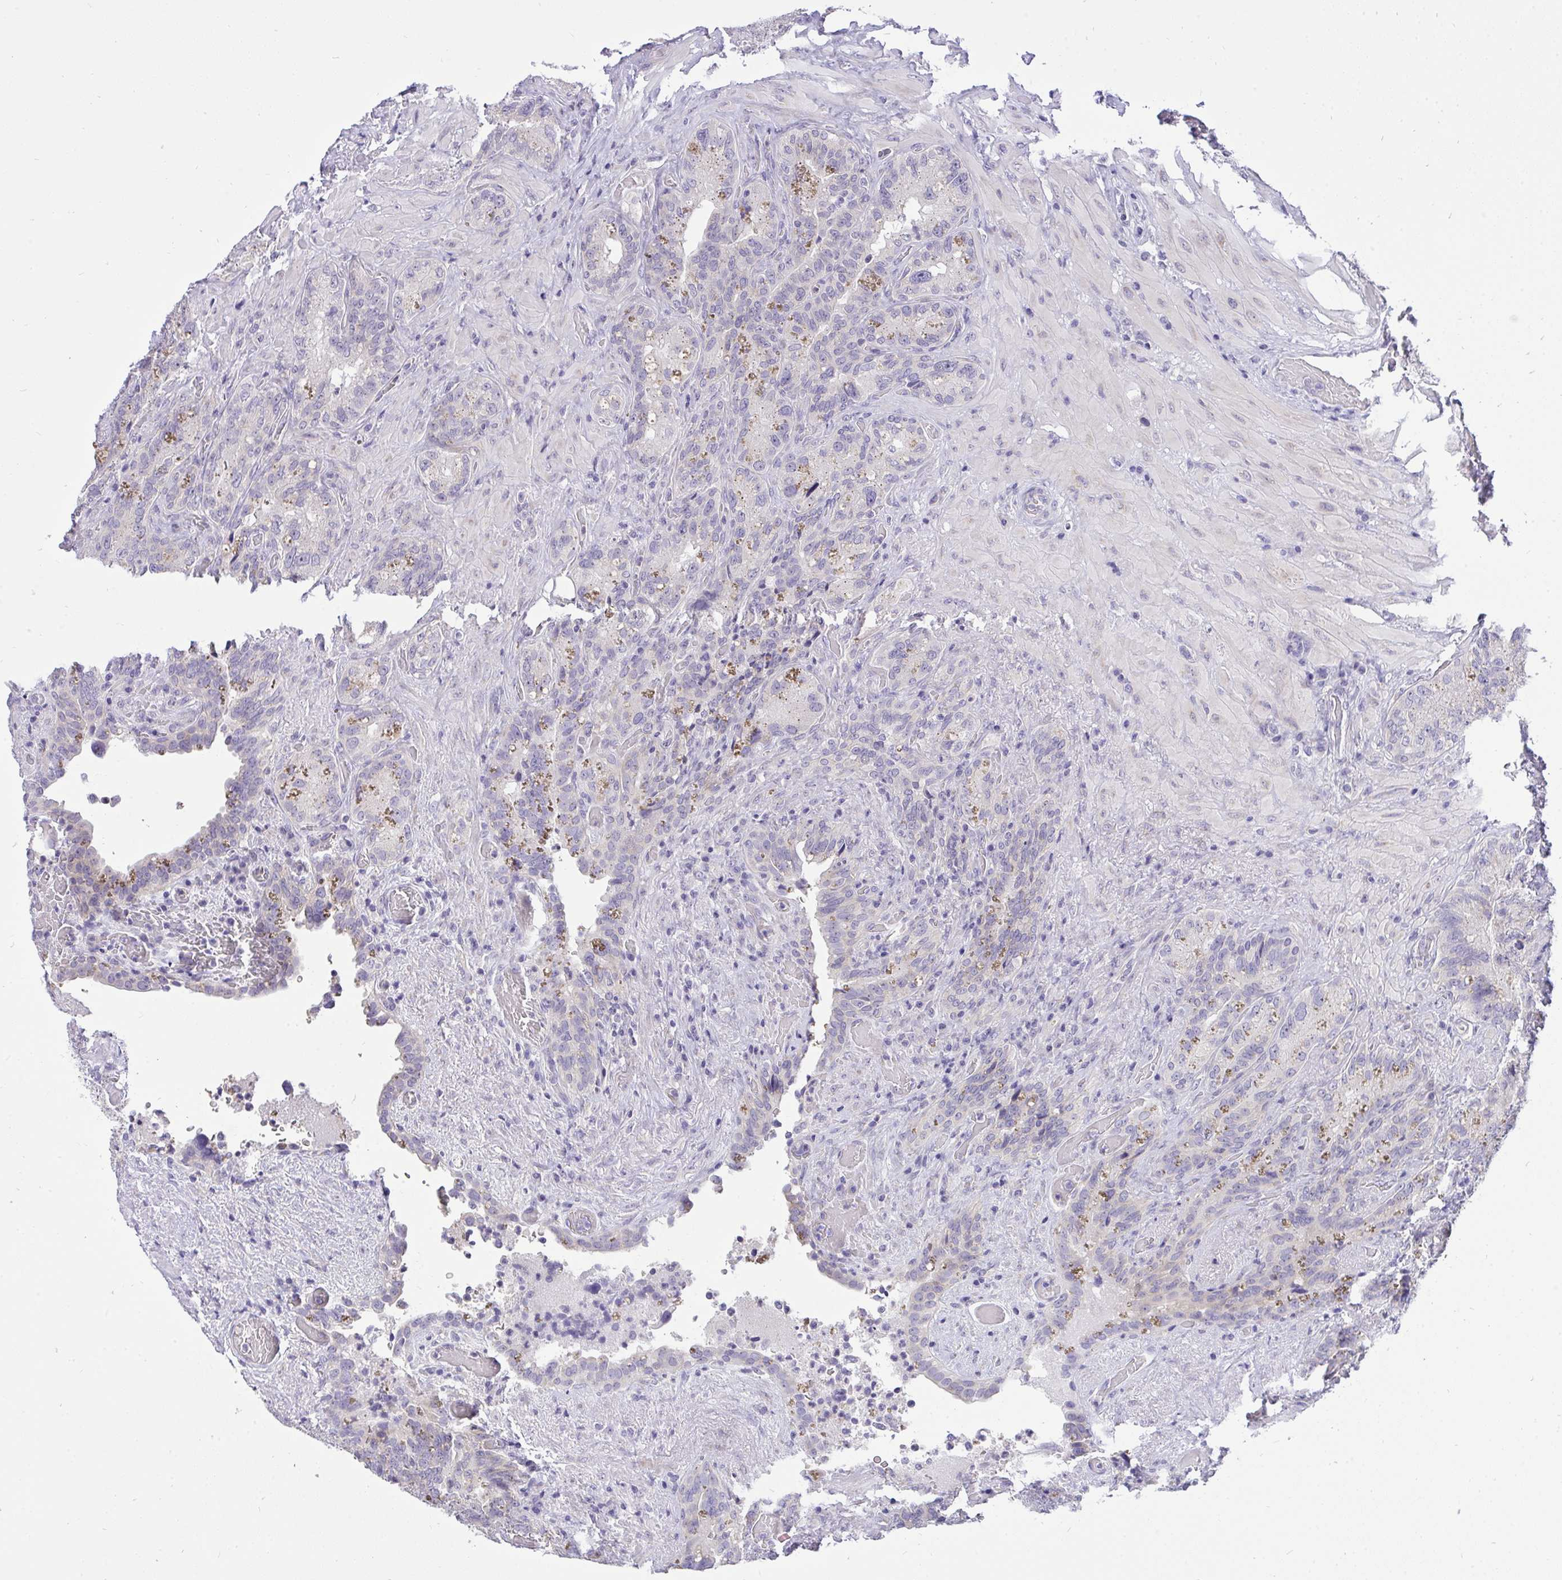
{"staining": {"intensity": "negative", "quantity": "none", "location": "none"}, "tissue": "seminal vesicle", "cell_type": "Glandular cells", "image_type": "normal", "snomed": [{"axis": "morphology", "description": "Normal tissue, NOS"}, {"axis": "topography", "description": "Seminal veicle"}], "caption": "This is an IHC micrograph of normal seminal vesicle. There is no positivity in glandular cells.", "gene": "VGLL3", "patient": {"sex": "male", "age": 68}}